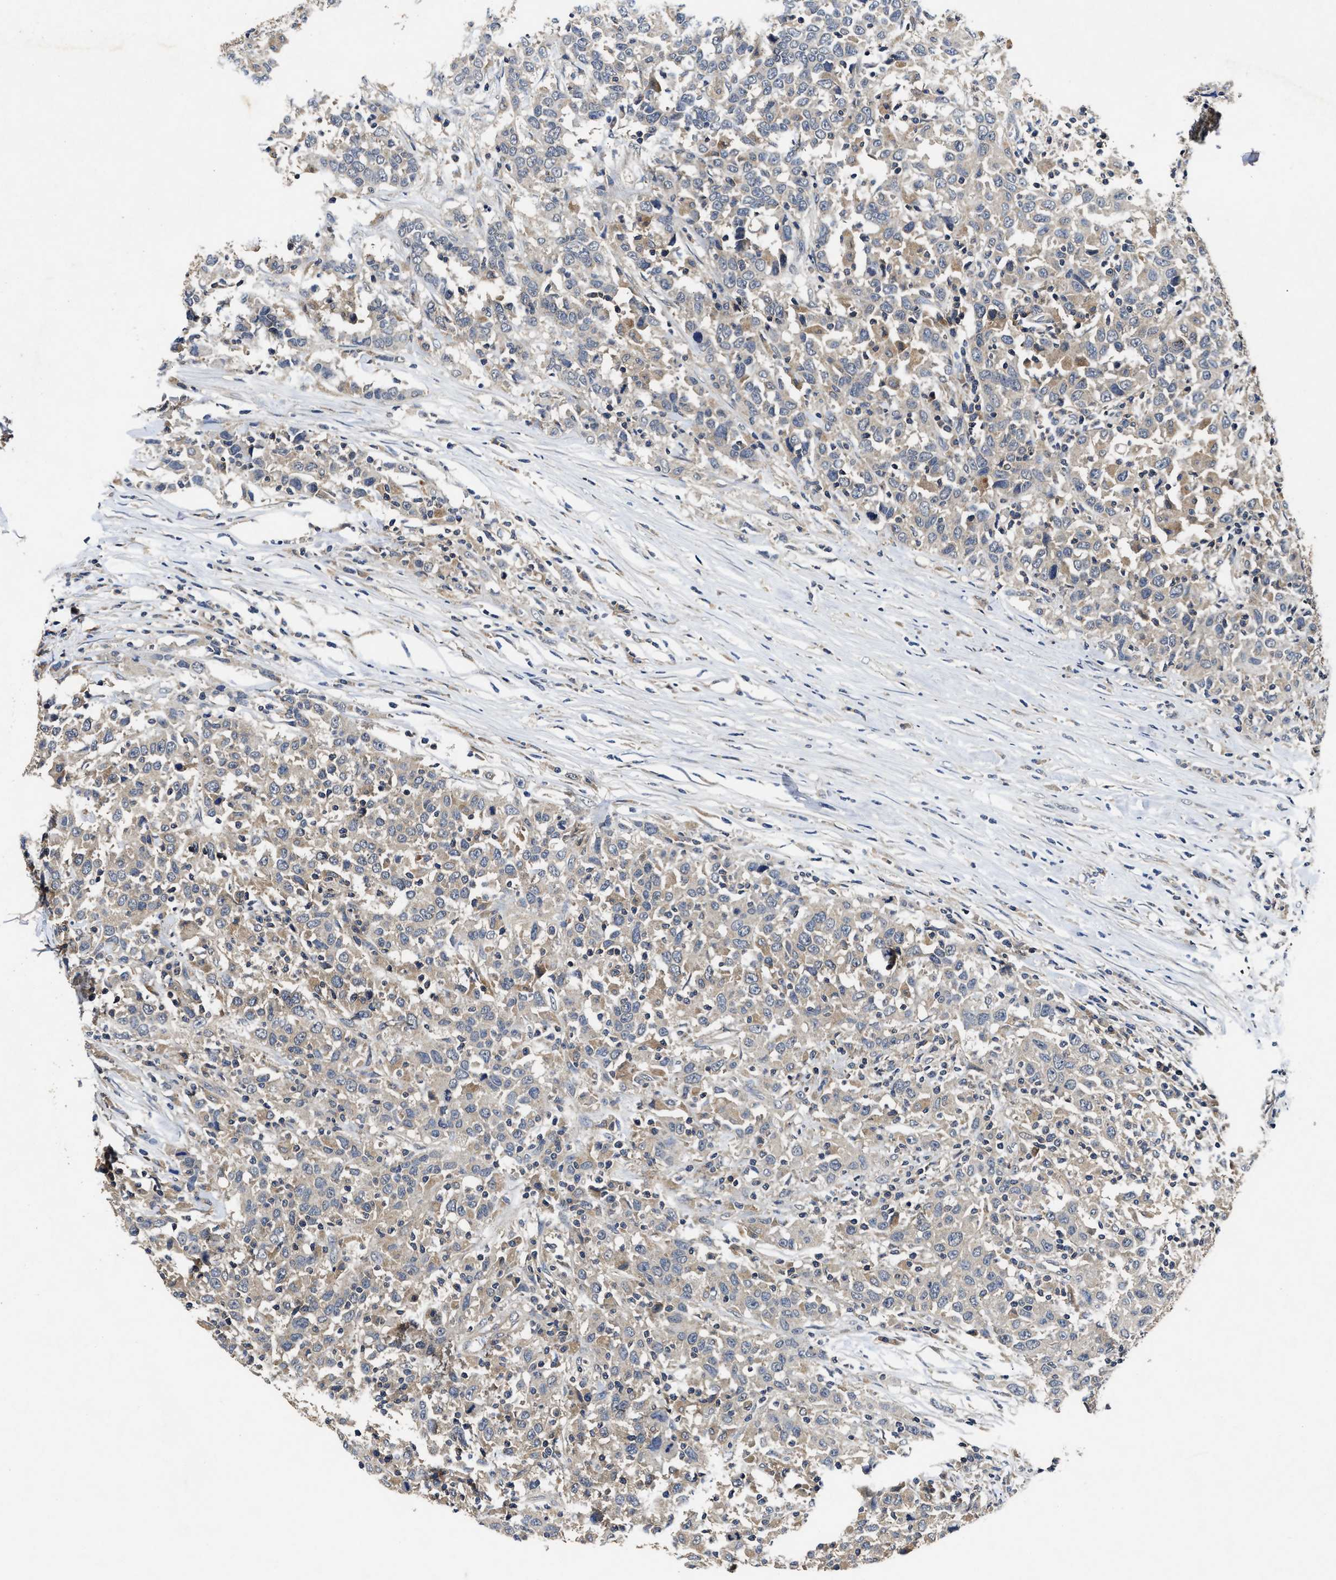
{"staining": {"intensity": "weak", "quantity": "<25%", "location": "cytoplasmic/membranous"}, "tissue": "urothelial cancer", "cell_type": "Tumor cells", "image_type": "cancer", "snomed": [{"axis": "morphology", "description": "Urothelial carcinoma, High grade"}, {"axis": "topography", "description": "Urinary bladder"}], "caption": "Immunohistochemical staining of urothelial carcinoma (high-grade) reveals no significant expression in tumor cells.", "gene": "PDAP1", "patient": {"sex": "male", "age": 61}}